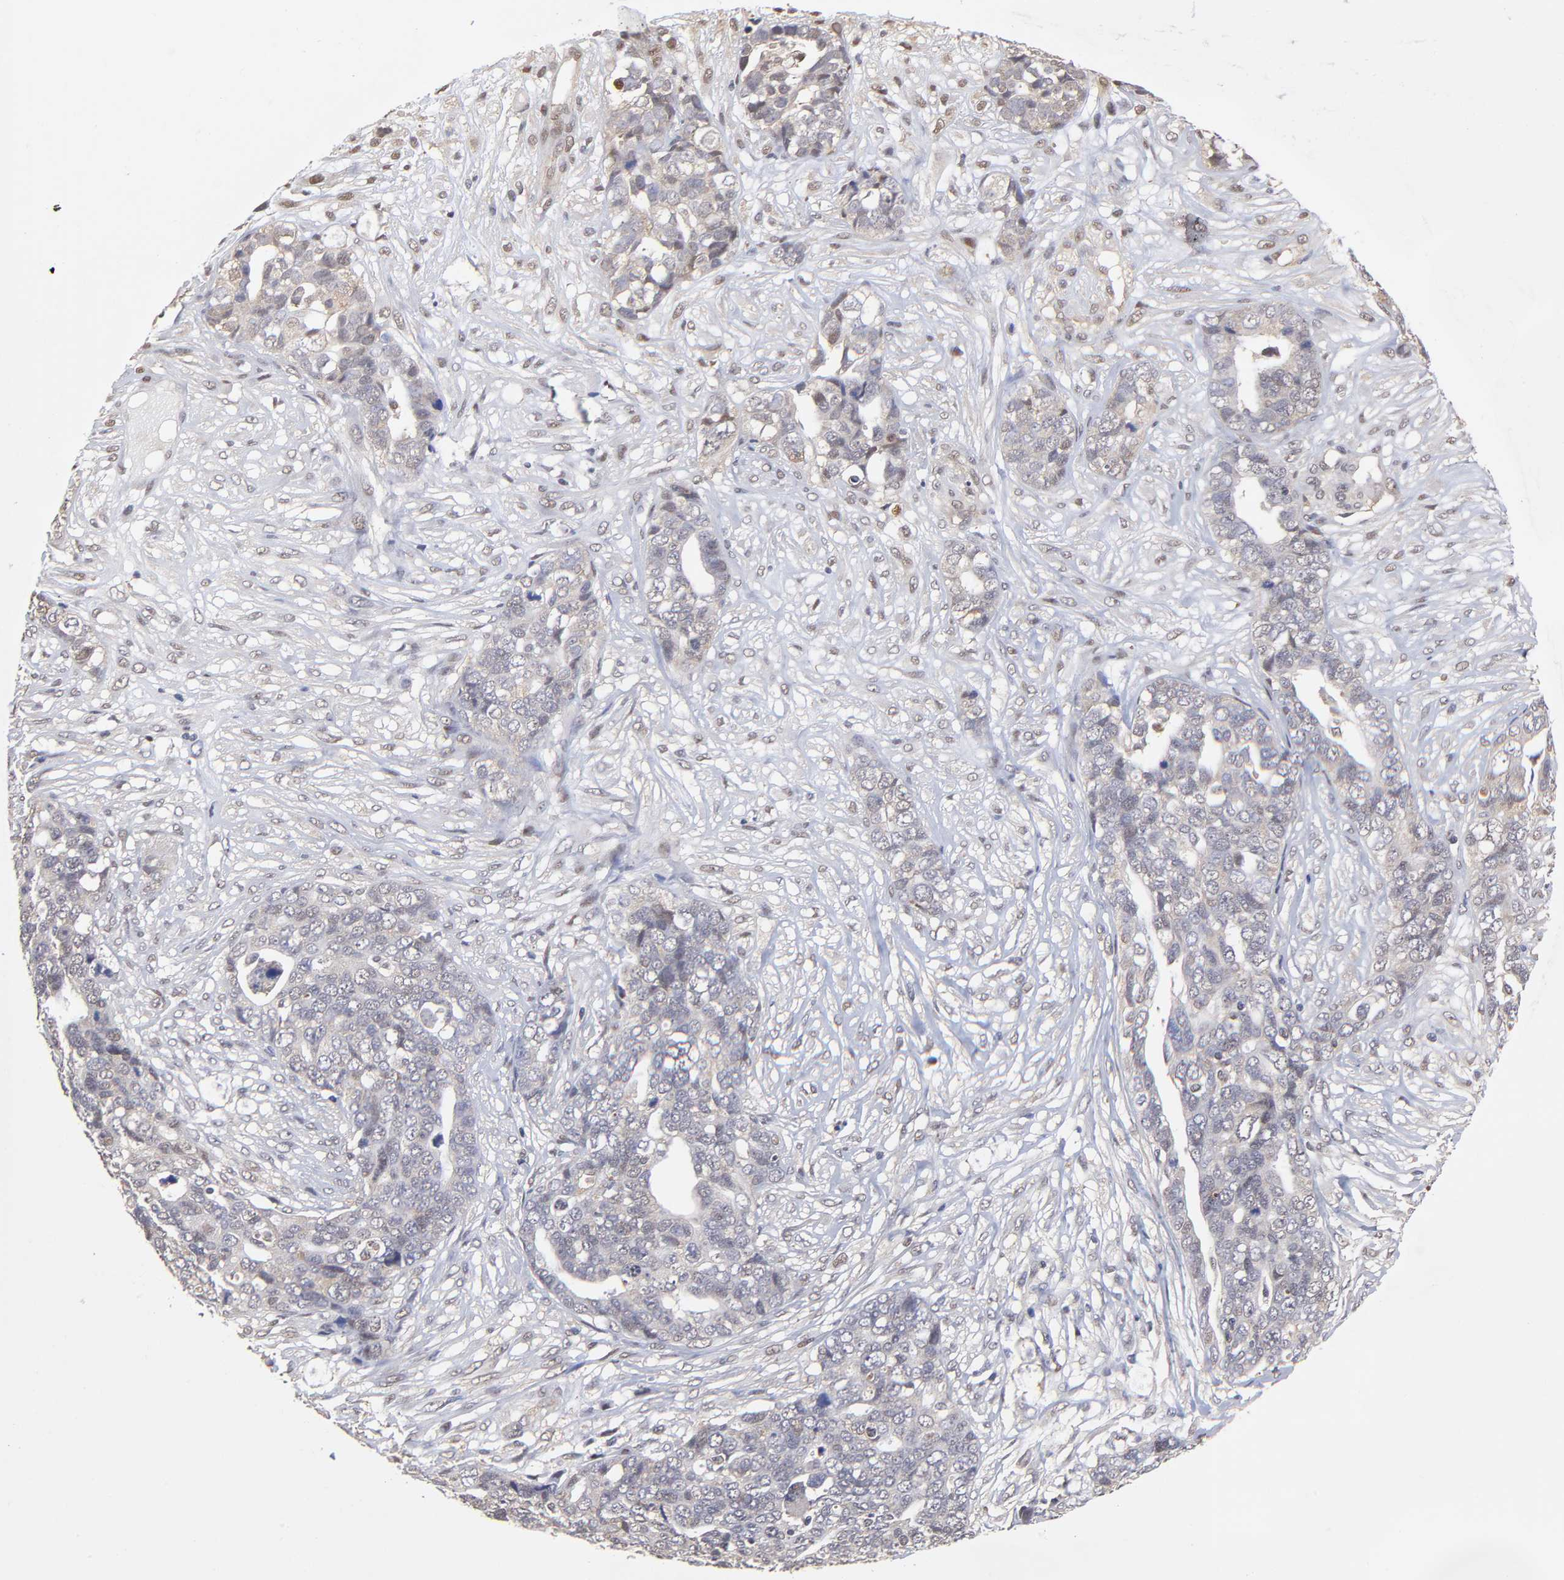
{"staining": {"intensity": "weak", "quantity": "<25%", "location": "nuclear"}, "tissue": "ovarian cancer", "cell_type": "Tumor cells", "image_type": "cancer", "snomed": [{"axis": "morphology", "description": "Normal tissue, NOS"}, {"axis": "morphology", "description": "Cystadenocarcinoma, serous, NOS"}, {"axis": "topography", "description": "Fallopian tube"}, {"axis": "topography", "description": "Ovary"}], "caption": "Immunohistochemistry (IHC) photomicrograph of neoplastic tissue: ovarian serous cystadenocarcinoma stained with DAB (3,3'-diaminobenzidine) exhibits no significant protein staining in tumor cells.", "gene": "PSMC4", "patient": {"sex": "female", "age": 56}}